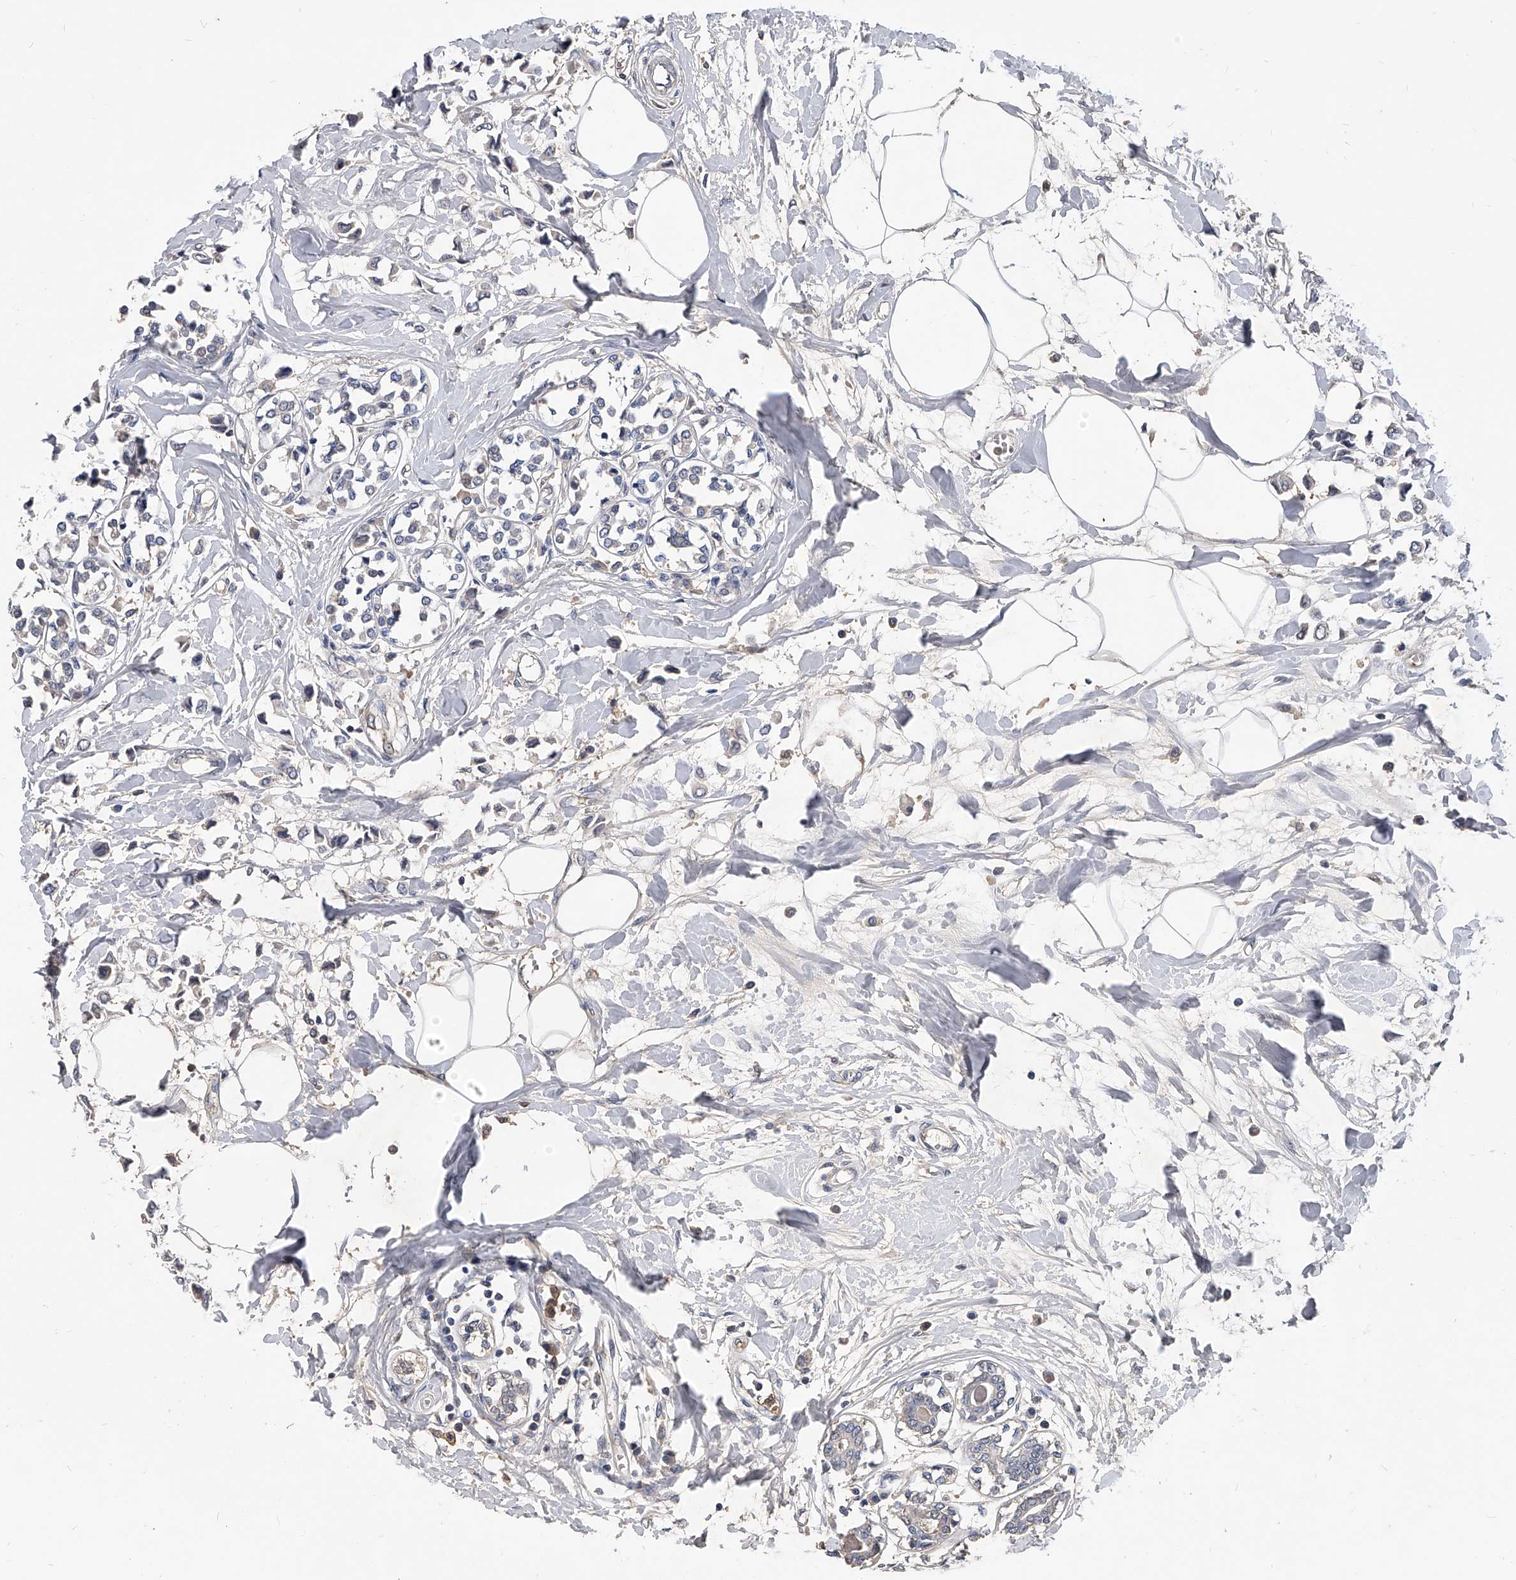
{"staining": {"intensity": "negative", "quantity": "none", "location": "none"}, "tissue": "breast cancer", "cell_type": "Tumor cells", "image_type": "cancer", "snomed": [{"axis": "morphology", "description": "Lobular carcinoma"}, {"axis": "topography", "description": "Breast"}], "caption": "Protein analysis of breast cancer demonstrates no significant positivity in tumor cells.", "gene": "HOMER3", "patient": {"sex": "female", "age": 51}}